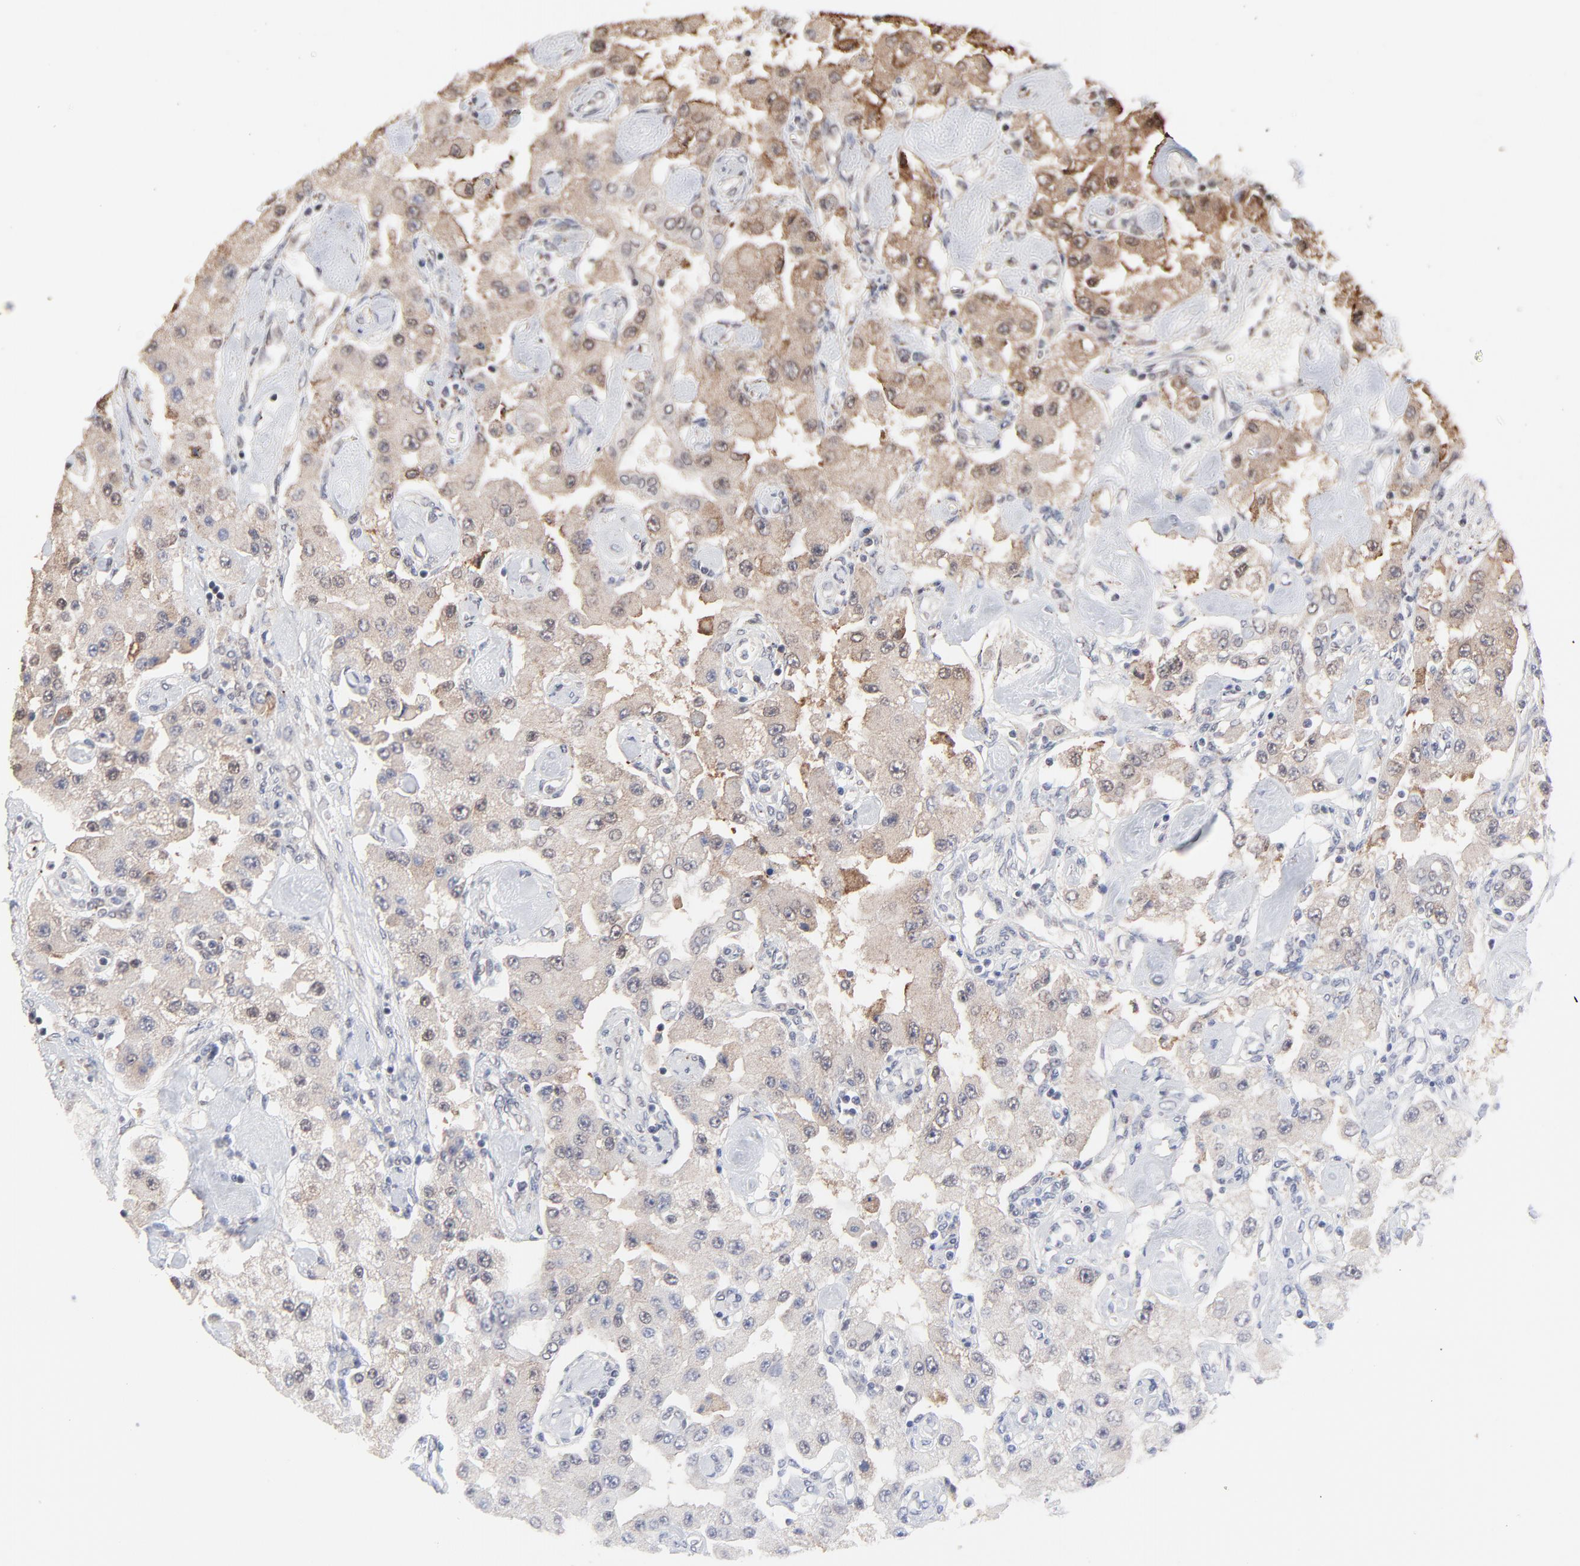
{"staining": {"intensity": "weak", "quantity": "25%-75%", "location": "cytoplasmic/membranous,nuclear"}, "tissue": "carcinoid", "cell_type": "Tumor cells", "image_type": "cancer", "snomed": [{"axis": "morphology", "description": "Carcinoid, malignant, NOS"}, {"axis": "topography", "description": "Pancreas"}], "caption": "Immunohistochemical staining of human carcinoid (malignant) exhibits weak cytoplasmic/membranous and nuclear protein positivity in about 25%-75% of tumor cells.", "gene": "CHM", "patient": {"sex": "male", "age": 41}}